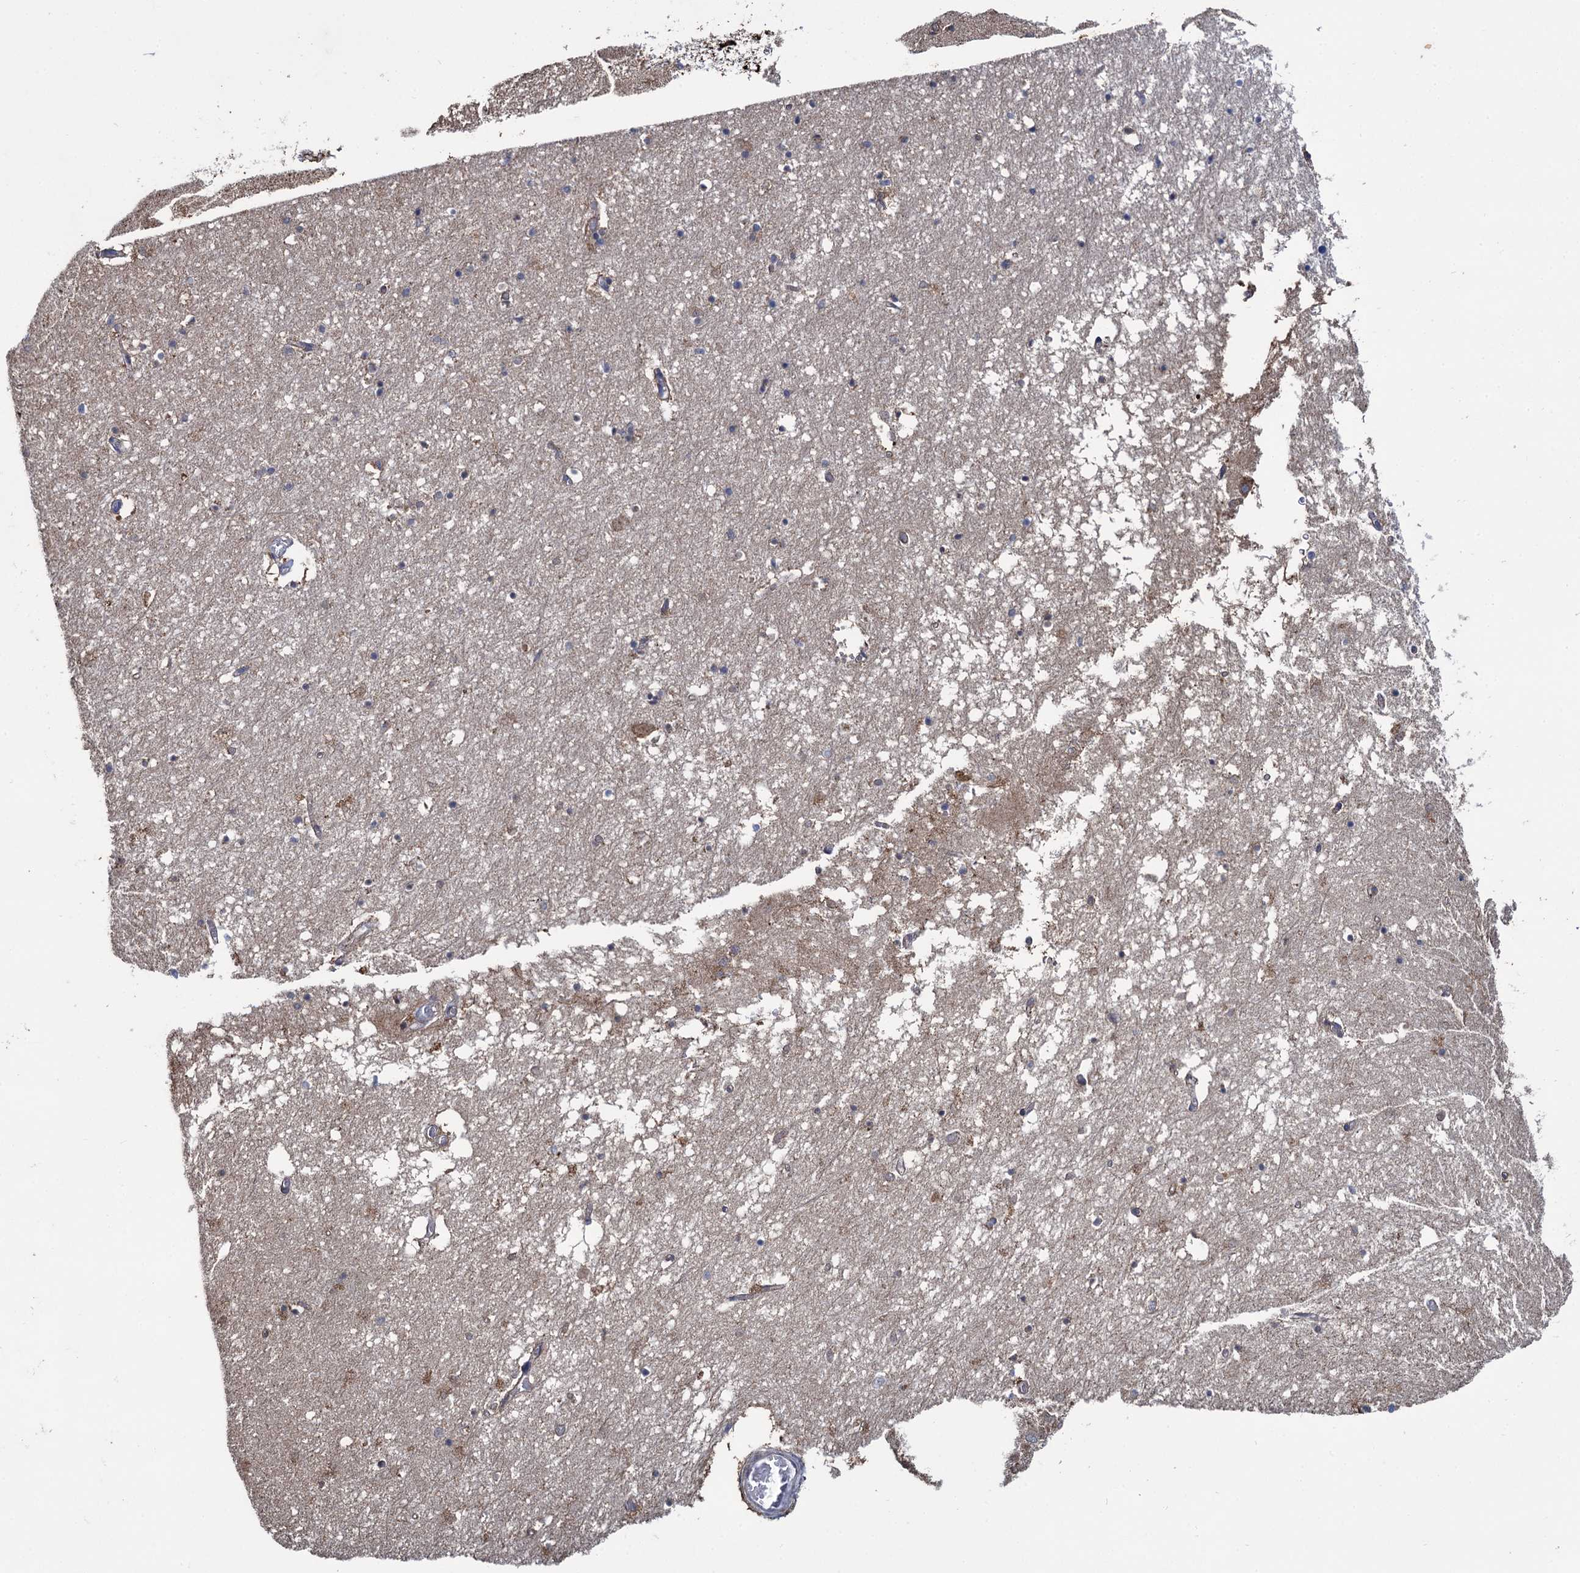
{"staining": {"intensity": "moderate", "quantity": "<25%", "location": "cytoplasmic/membranous"}, "tissue": "hippocampus", "cell_type": "Glial cells", "image_type": "normal", "snomed": [{"axis": "morphology", "description": "Normal tissue, NOS"}, {"axis": "topography", "description": "Hippocampus"}], "caption": "The image displays immunohistochemical staining of normal hippocampus. There is moderate cytoplasmic/membranous positivity is present in about <25% of glial cells.", "gene": "FABP5", "patient": {"sex": "male", "age": 70}}